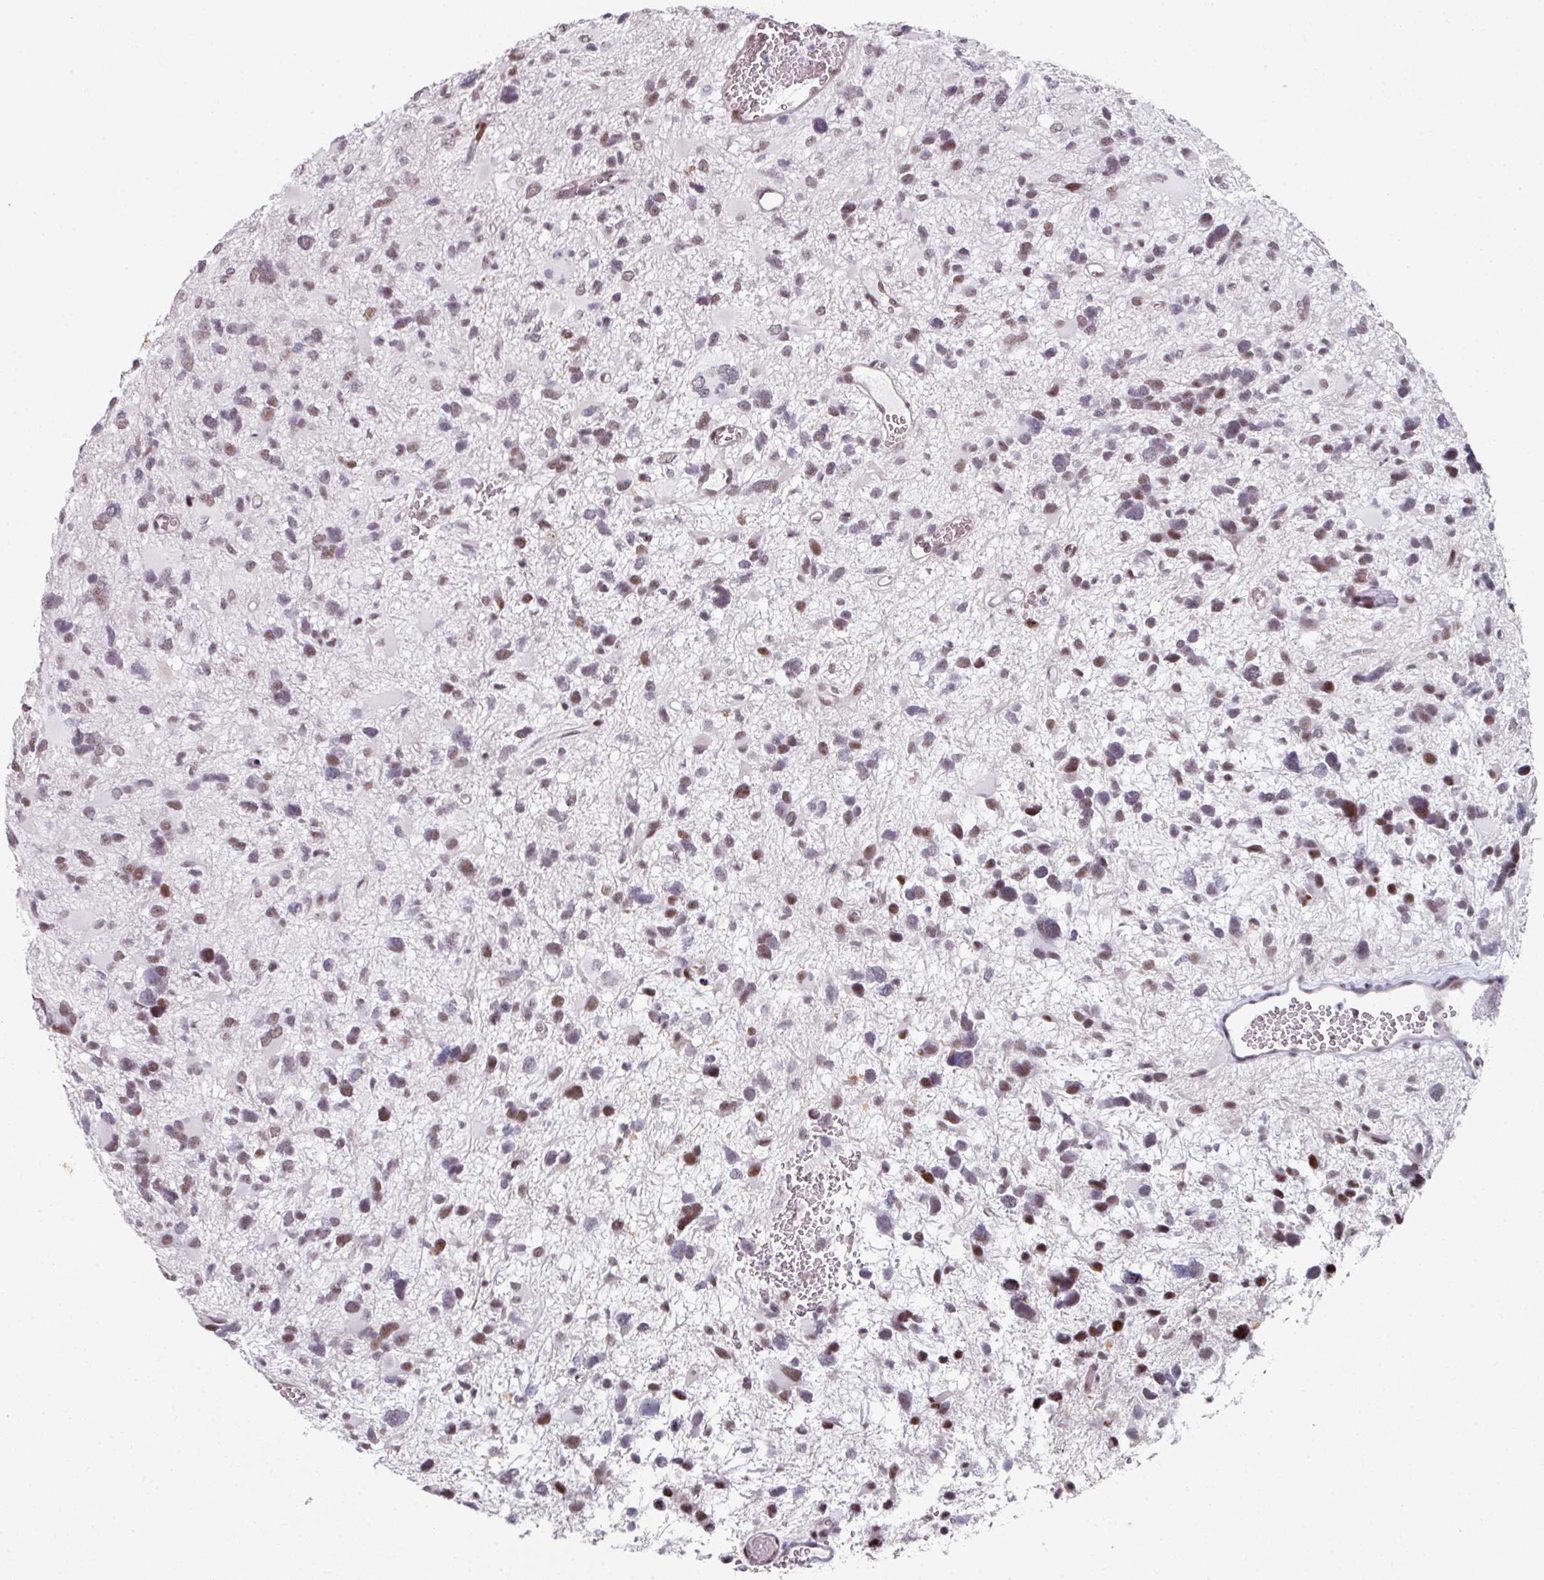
{"staining": {"intensity": "moderate", "quantity": "25%-75%", "location": "nuclear"}, "tissue": "glioma", "cell_type": "Tumor cells", "image_type": "cancer", "snomed": [{"axis": "morphology", "description": "Glioma, malignant, High grade"}, {"axis": "topography", "description": "Brain"}], "caption": "An IHC photomicrograph of tumor tissue is shown. Protein staining in brown highlights moderate nuclear positivity in glioma within tumor cells.", "gene": "SF3B5", "patient": {"sex": "female", "age": 11}}